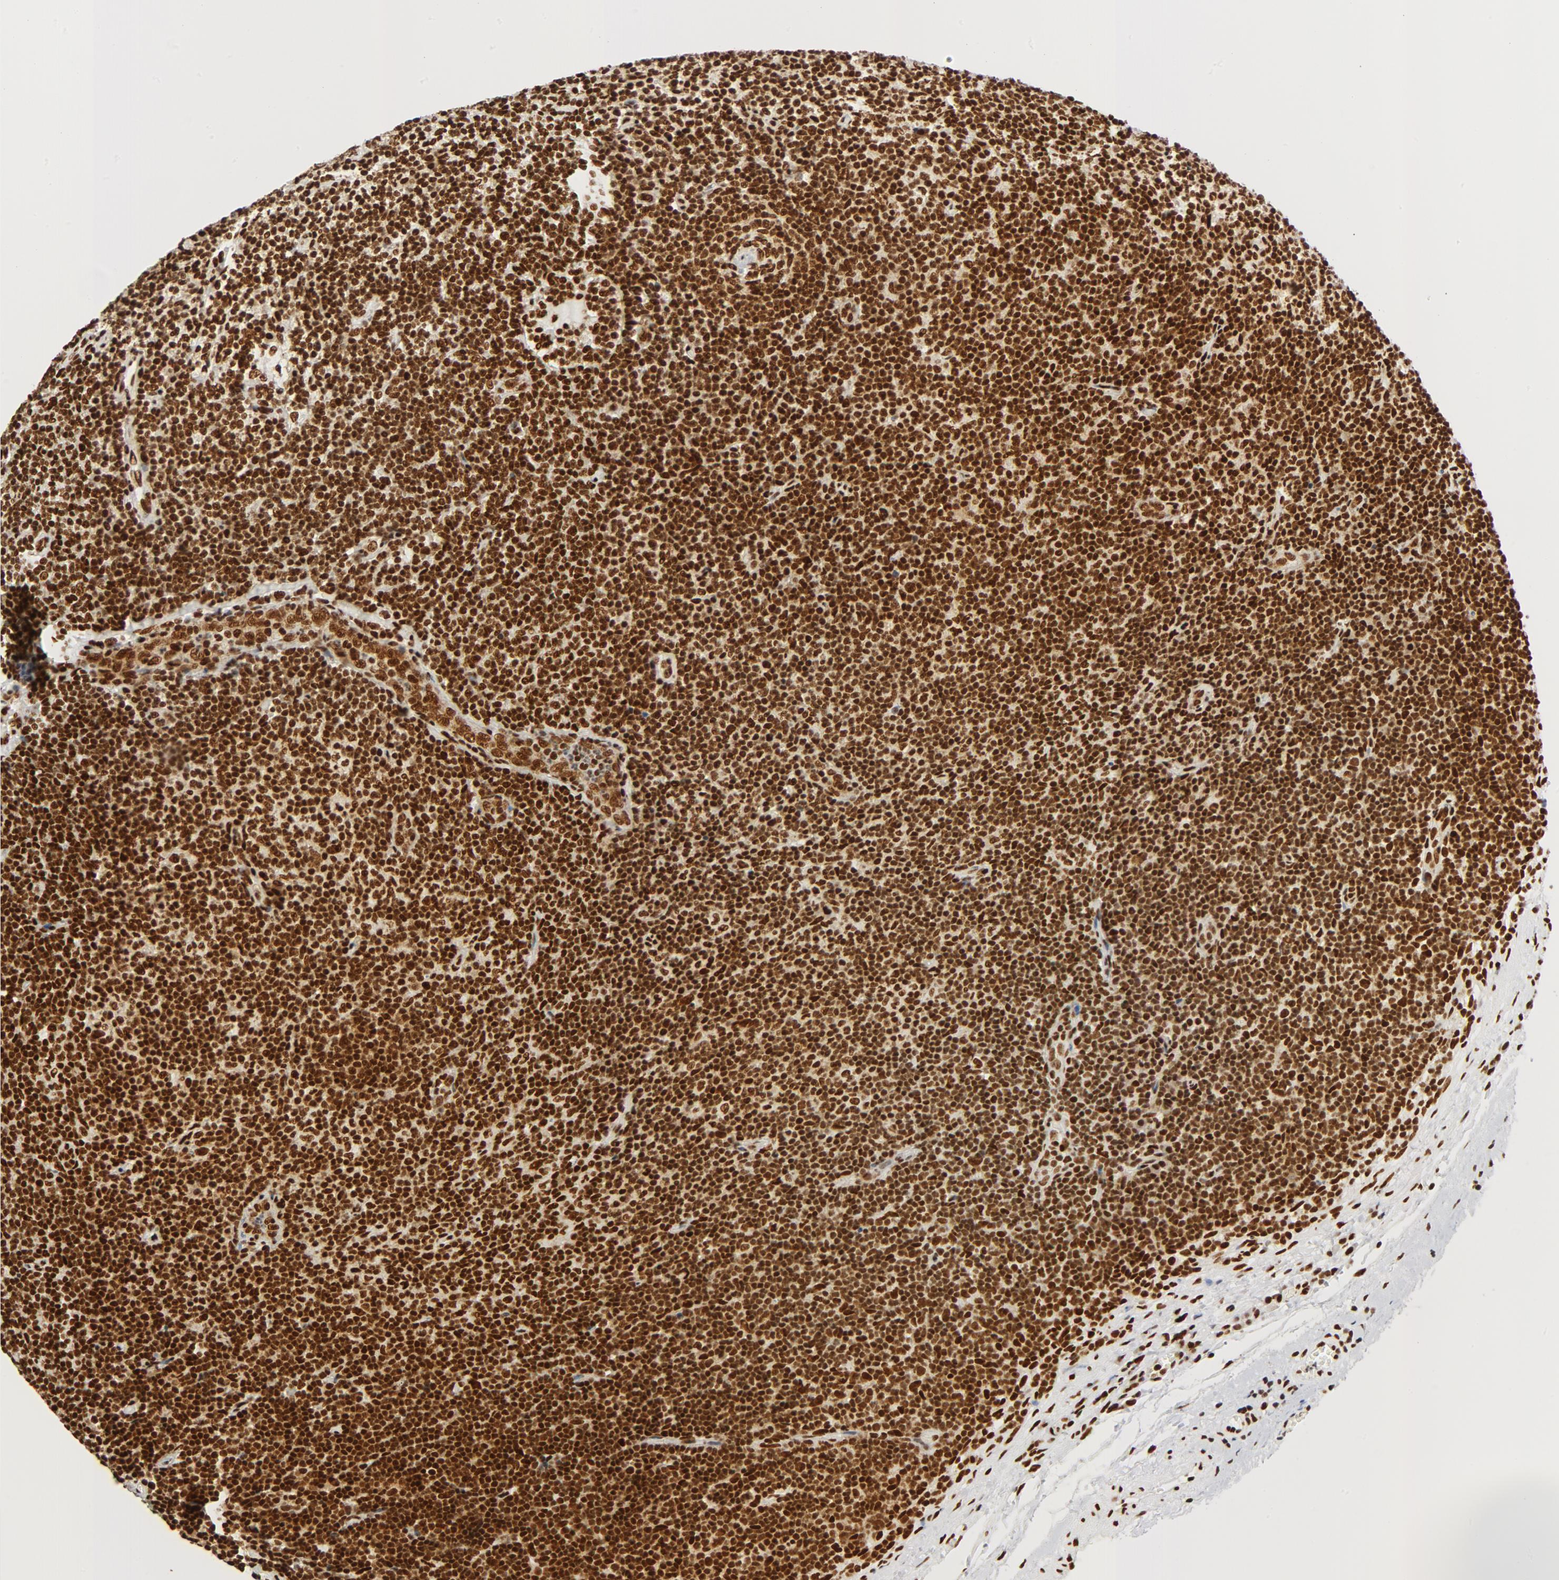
{"staining": {"intensity": "strong", "quantity": ">75%", "location": "nuclear"}, "tissue": "lymphoma", "cell_type": "Tumor cells", "image_type": "cancer", "snomed": [{"axis": "morphology", "description": "Malignant lymphoma, non-Hodgkin's type, Low grade"}, {"axis": "topography", "description": "Lymph node"}], "caption": "Low-grade malignant lymphoma, non-Hodgkin's type was stained to show a protein in brown. There is high levels of strong nuclear expression in approximately >75% of tumor cells. The staining was performed using DAB (3,3'-diaminobenzidine) to visualize the protein expression in brown, while the nuclei were stained in blue with hematoxylin (Magnification: 20x).", "gene": "CTBP1", "patient": {"sex": "male", "age": 70}}